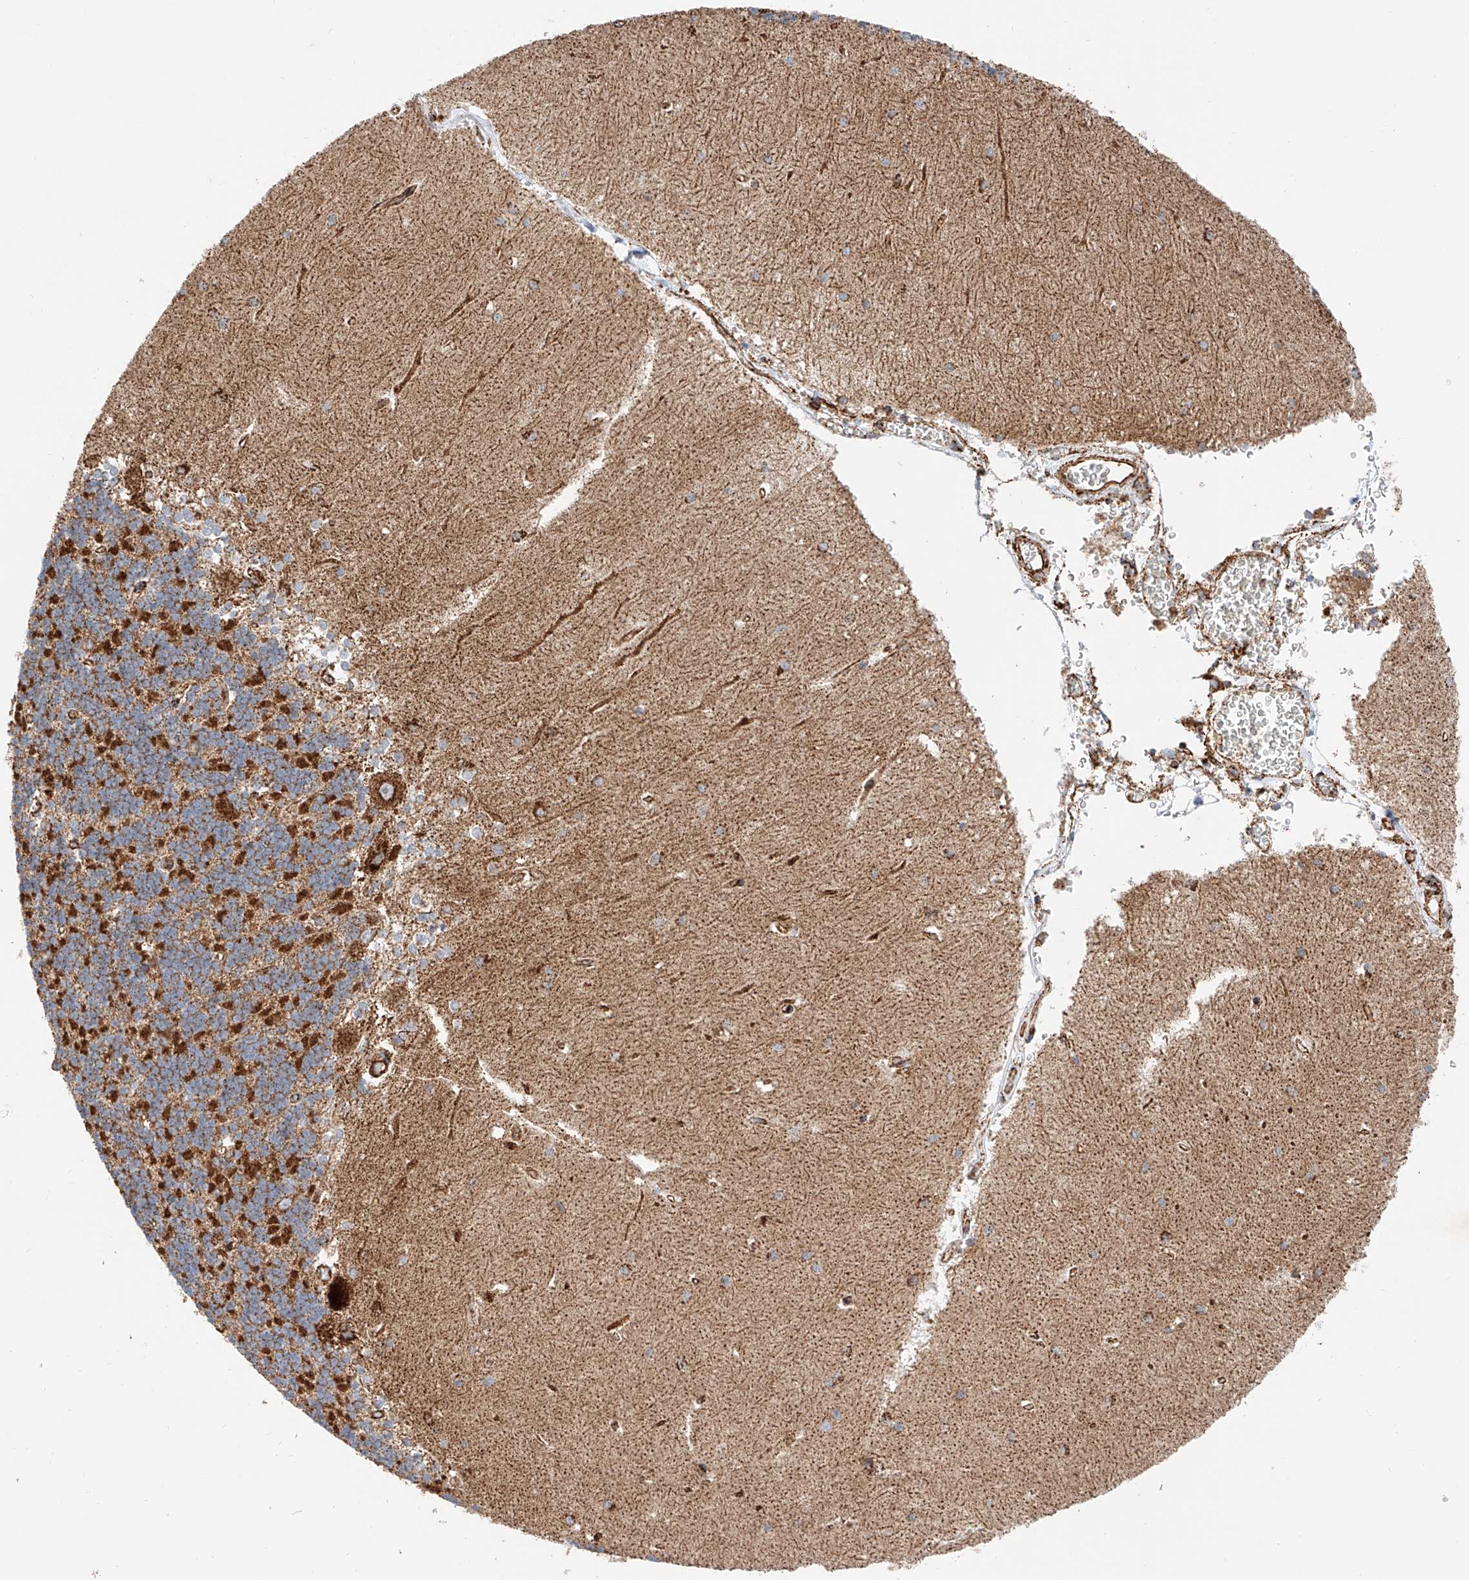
{"staining": {"intensity": "strong", "quantity": ">75%", "location": "cytoplasmic/membranous"}, "tissue": "cerebellum", "cell_type": "Cells in granular layer", "image_type": "normal", "snomed": [{"axis": "morphology", "description": "Normal tissue, NOS"}, {"axis": "topography", "description": "Cerebellum"}], "caption": "Immunohistochemistry (IHC) (DAB (3,3'-diaminobenzidine)) staining of benign cerebellum displays strong cytoplasmic/membranous protein staining in approximately >75% of cells in granular layer.", "gene": "NDUFV3", "patient": {"sex": "male", "age": 37}}